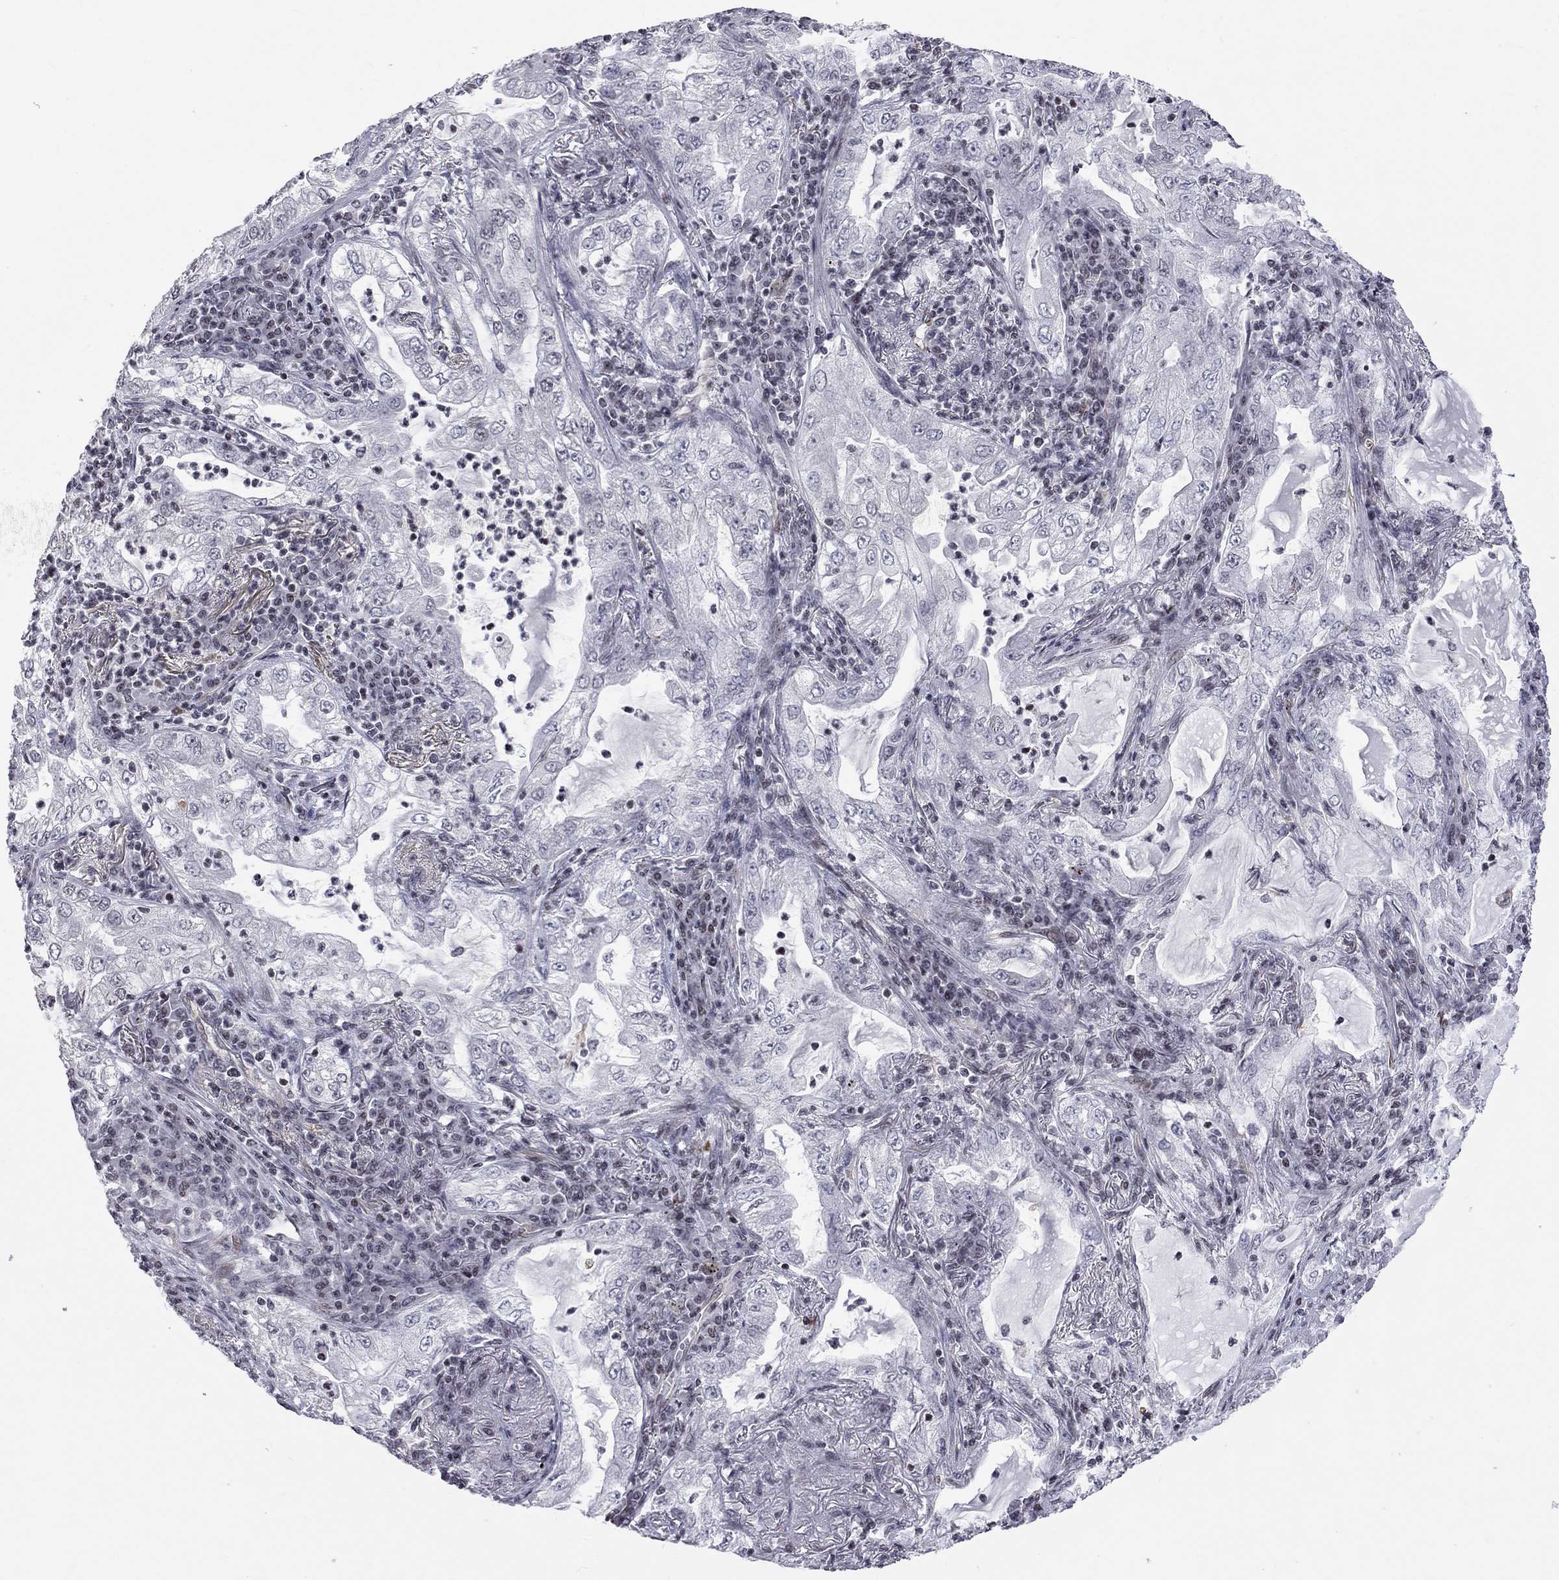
{"staining": {"intensity": "negative", "quantity": "none", "location": "none"}, "tissue": "lung cancer", "cell_type": "Tumor cells", "image_type": "cancer", "snomed": [{"axis": "morphology", "description": "Adenocarcinoma, NOS"}, {"axis": "topography", "description": "Lung"}], "caption": "Human lung cancer (adenocarcinoma) stained for a protein using immunohistochemistry (IHC) reveals no positivity in tumor cells.", "gene": "MTNR1B", "patient": {"sex": "female", "age": 73}}